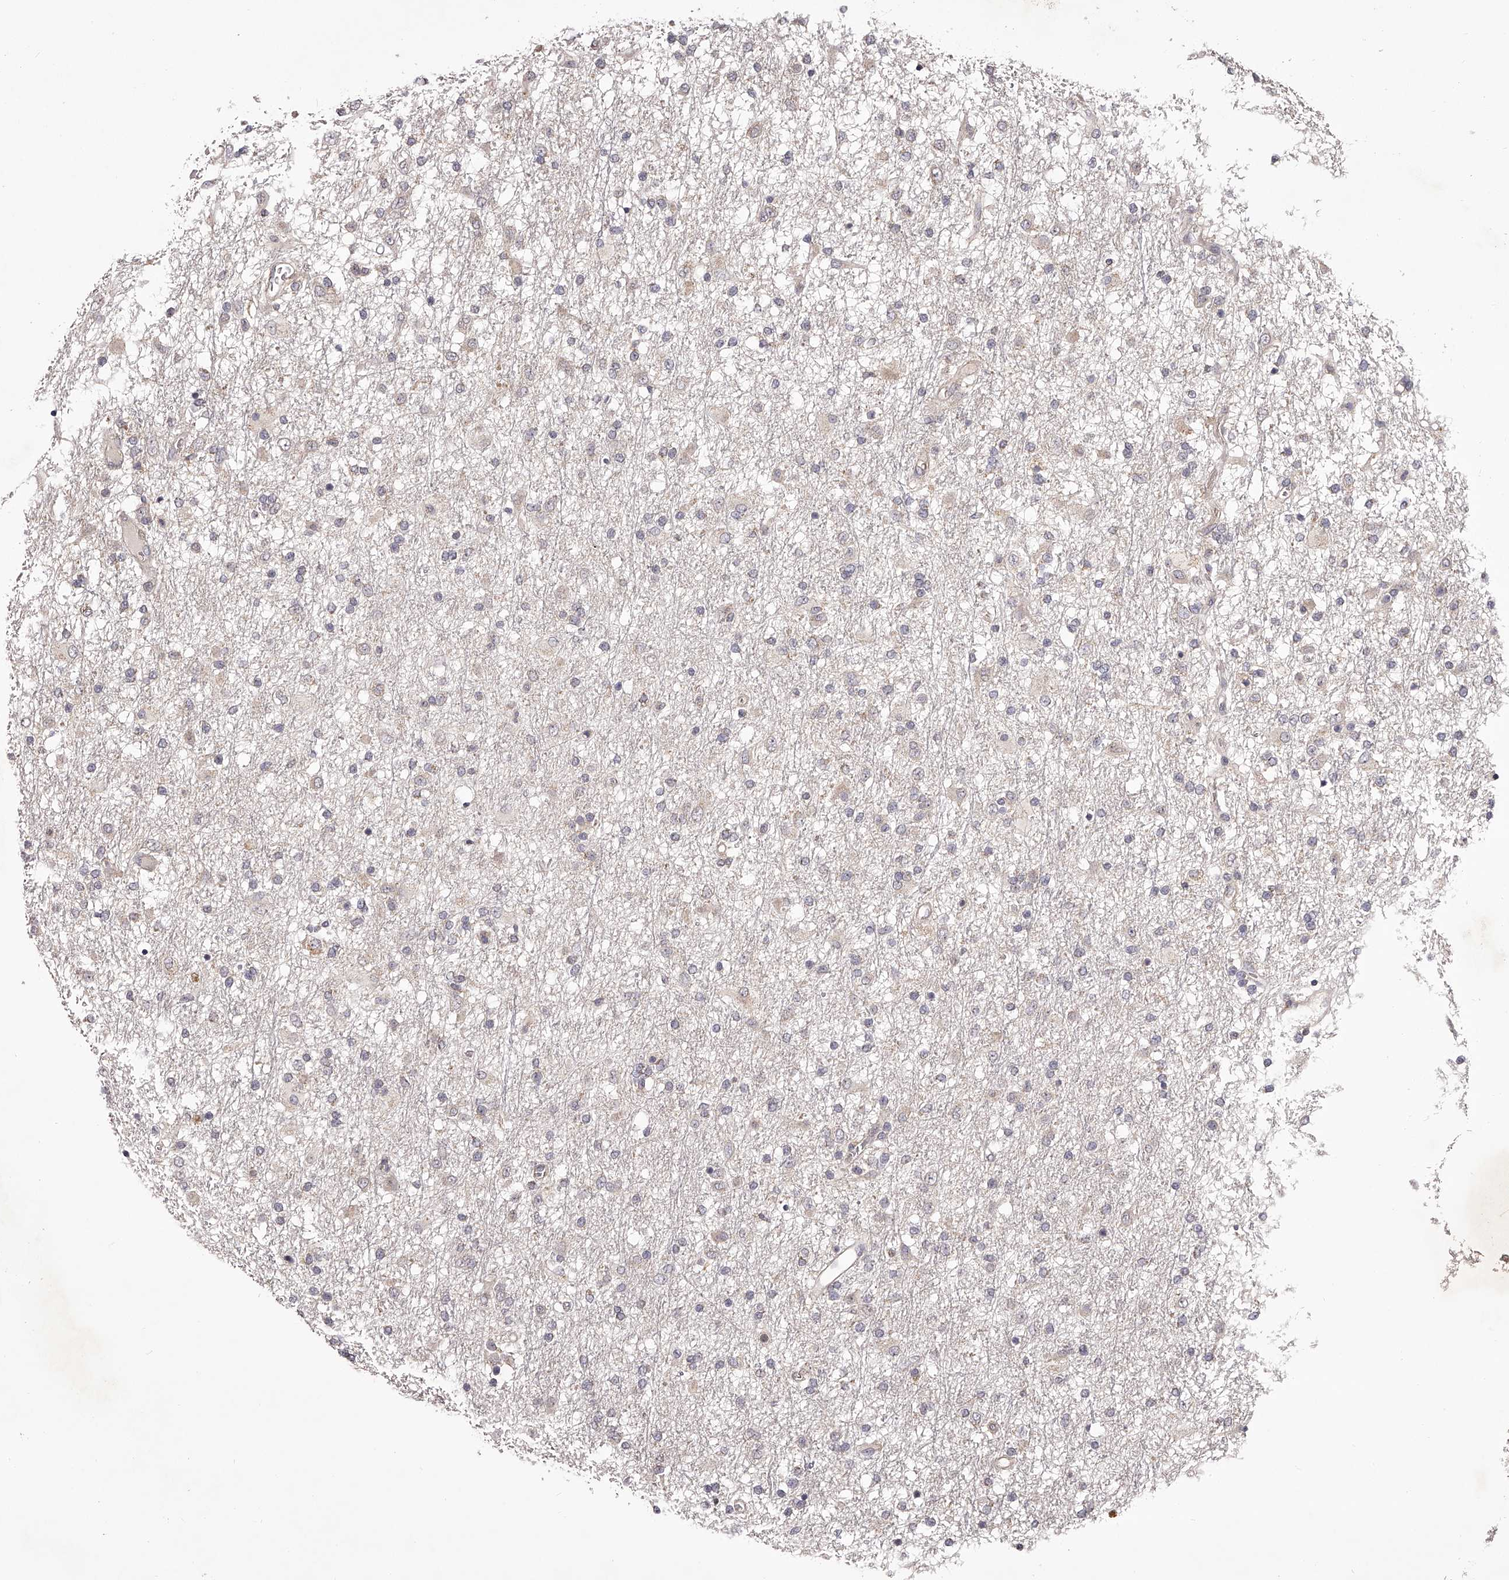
{"staining": {"intensity": "negative", "quantity": "none", "location": "none"}, "tissue": "glioma", "cell_type": "Tumor cells", "image_type": "cancer", "snomed": [{"axis": "morphology", "description": "Glioma, malignant, Low grade"}, {"axis": "topography", "description": "Brain"}], "caption": "The image shows no staining of tumor cells in glioma.", "gene": "ODF2L", "patient": {"sex": "male", "age": 65}}